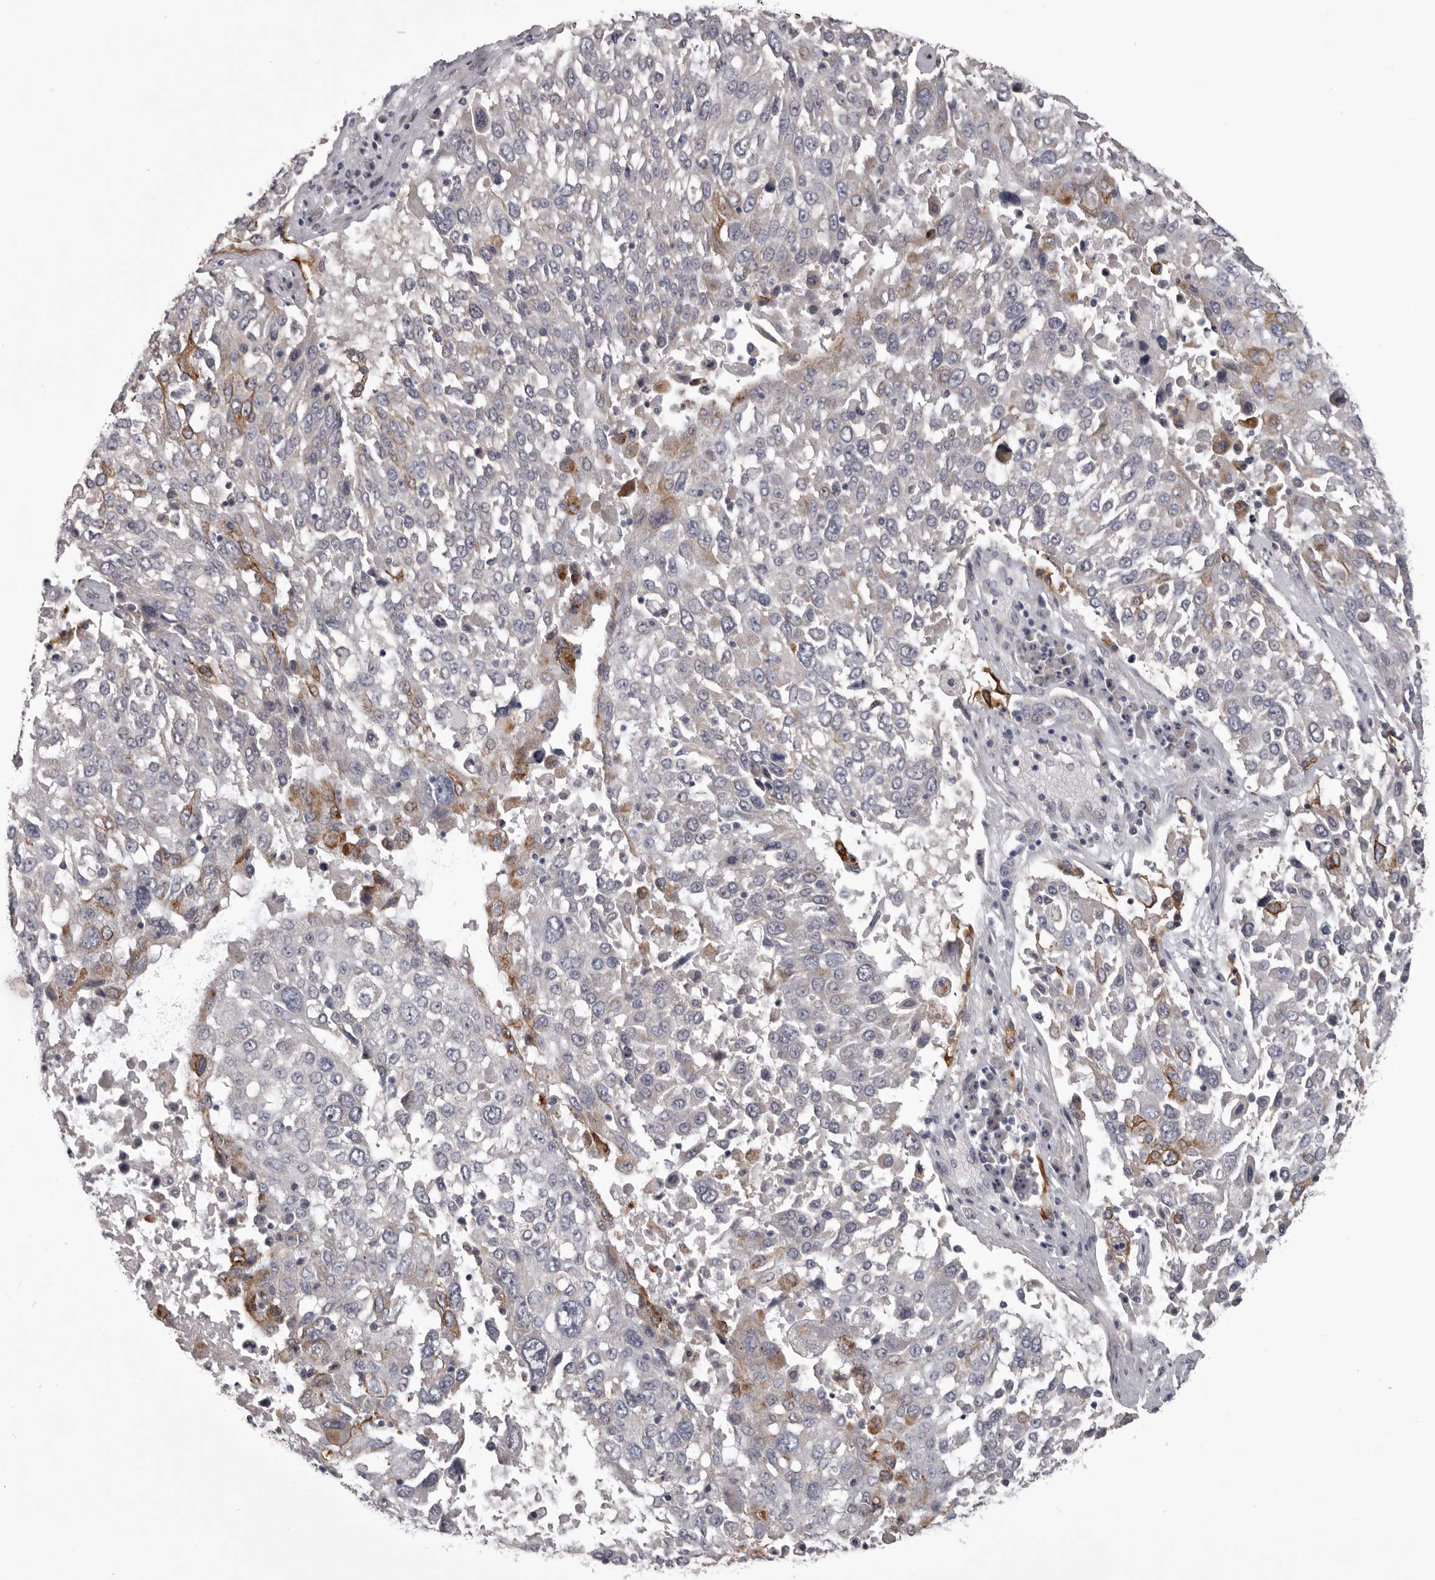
{"staining": {"intensity": "moderate", "quantity": "<25%", "location": "cytoplasmic/membranous"}, "tissue": "lung cancer", "cell_type": "Tumor cells", "image_type": "cancer", "snomed": [{"axis": "morphology", "description": "Squamous cell carcinoma, NOS"}, {"axis": "topography", "description": "Lung"}], "caption": "Lung cancer stained for a protein (brown) reveals moderate cytoplasmic/membranous positive positivity in approximately <25% of tumor cells.", "gene": "LPAR6", "patient": {"sex": "male", "age": 65}}